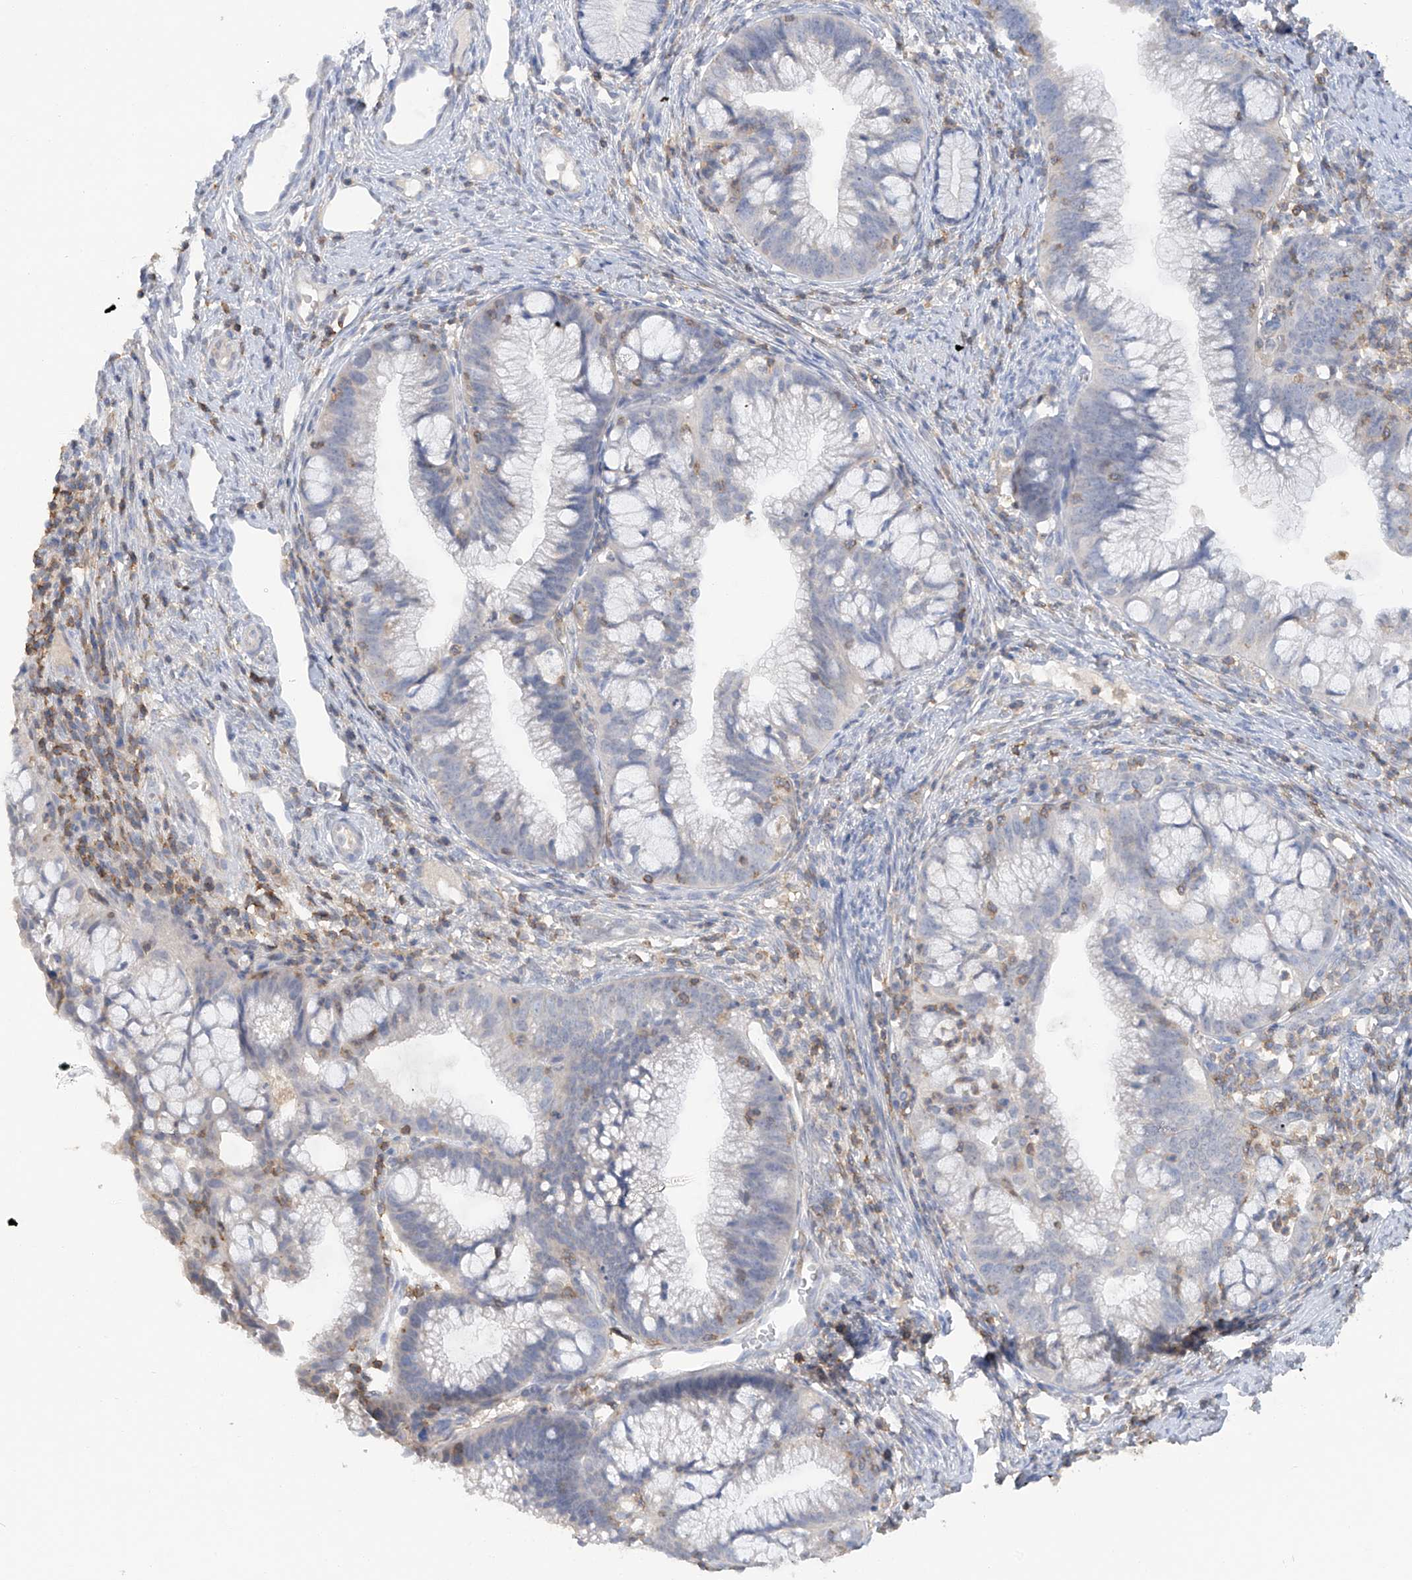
{"staining": {"intensity": "negative", "quantity": "none", "location": "none"}, "tissue": "cervical cancer", "cell_type": "Tumor cells", "image_type": "cancer", "snomed": [{"axis": "morphology", "description": "Adenocarcinoma, NOS"}, {"axis": "topography", "description": "Cervix"}], "caption": "High magnification brightfield microscopy of cervical cancer (adenocarcinoma) stained with DAB (3,3'-diaminobenzidine) (brown) and counterstained with hematoxylin (blue): tumor cells show no significant expression.", "gene": "HAS3", "patient": {"sex": "female", "age": 36}}